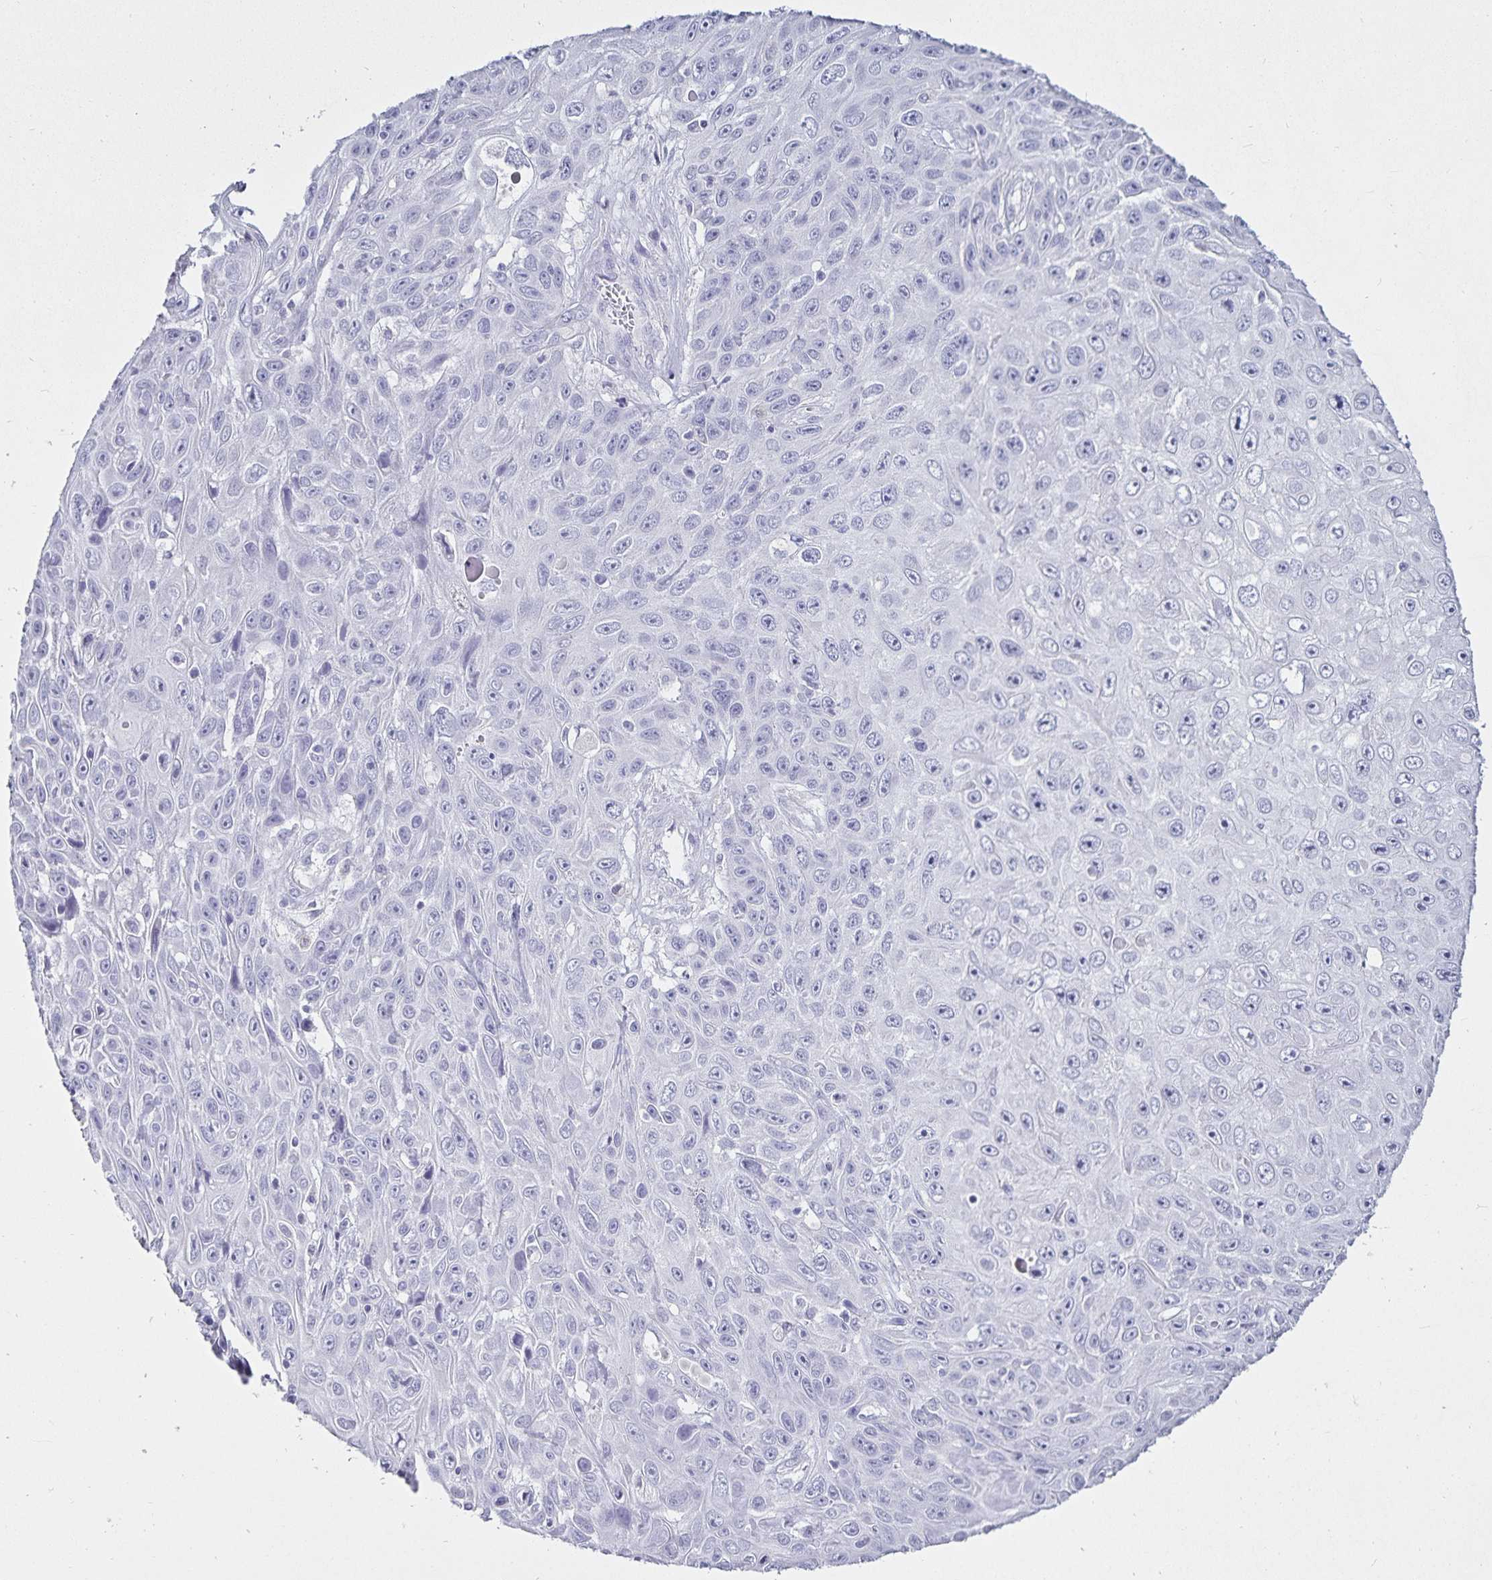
{"staining": {"intensity": "negative", "quantity": "none", "location": "none"}, "tissue": "skin cancer", "cell_type": "Tumor cells", "image_type": "cancer", "snomed": [{"axis": "morphology", "description": "Squamous cell carcinoma, NOS"}, {"axis": "topography", "description": "Skin"}], "caption": "This is an immunohistochemistry image of human skin cancer (squamous cell carcinoma). There is no positivity in tumor cells.", "gene": "DEFA6", "patient": {"sex": "male", "age": 82}}